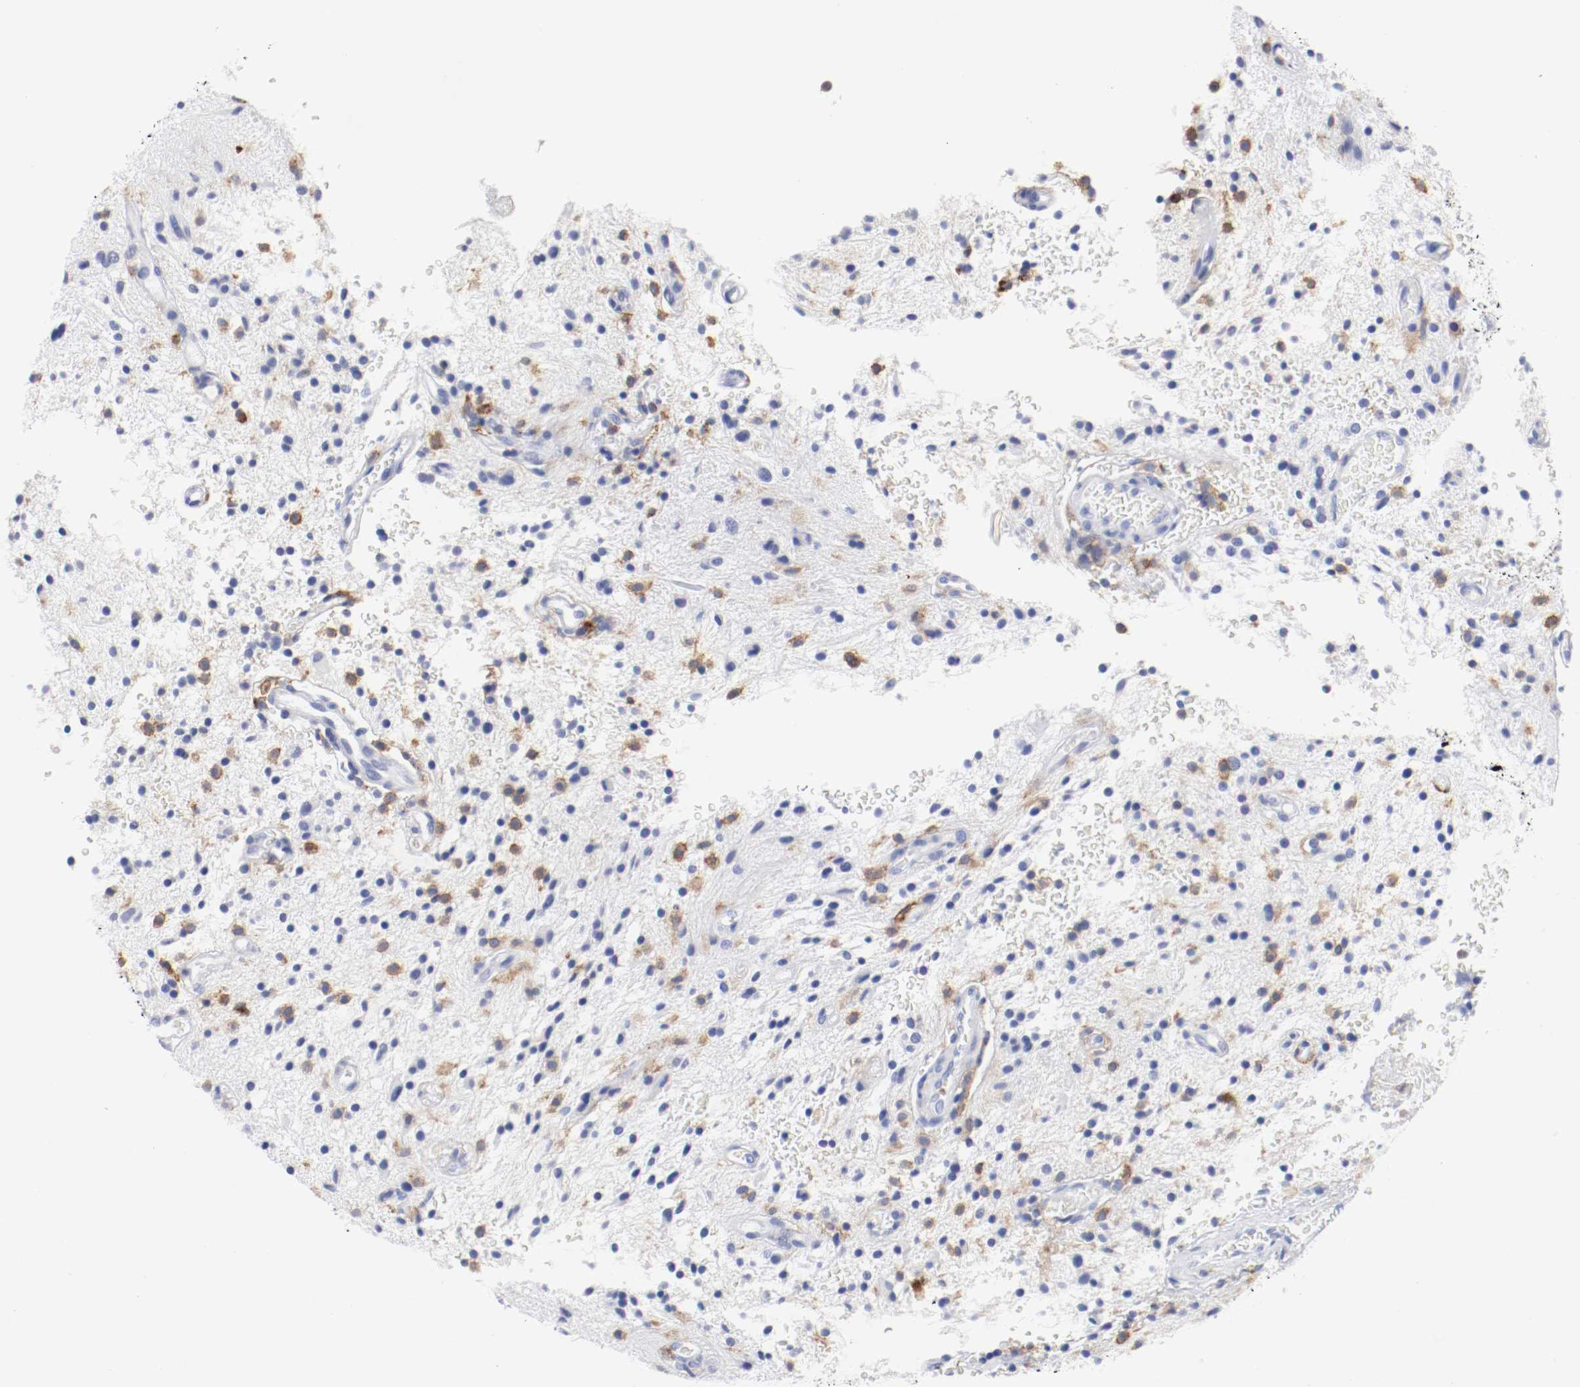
{"staining": {"intensity": "negative", "quantity": "none", "location": "none"}, "tissue": "glioma", "cell_type": "Tumor cells", "image_type": "cancer", "snomed": [{"axis": "morphology", "description": "Glioma, malignant, NOS"}, {"axis": "topography", "description": "Cerebellum"}], "caption": "Micrograph shows no protein staining in tumor cells of glioma (malignant) tissue. (DAB (3,3'-diaminobenzidine) immunohistochemistry visualized using brightfield microscopy, high magnification).", "gene": "ITGAX", "patient": {"sex": "female", "age": 10}}